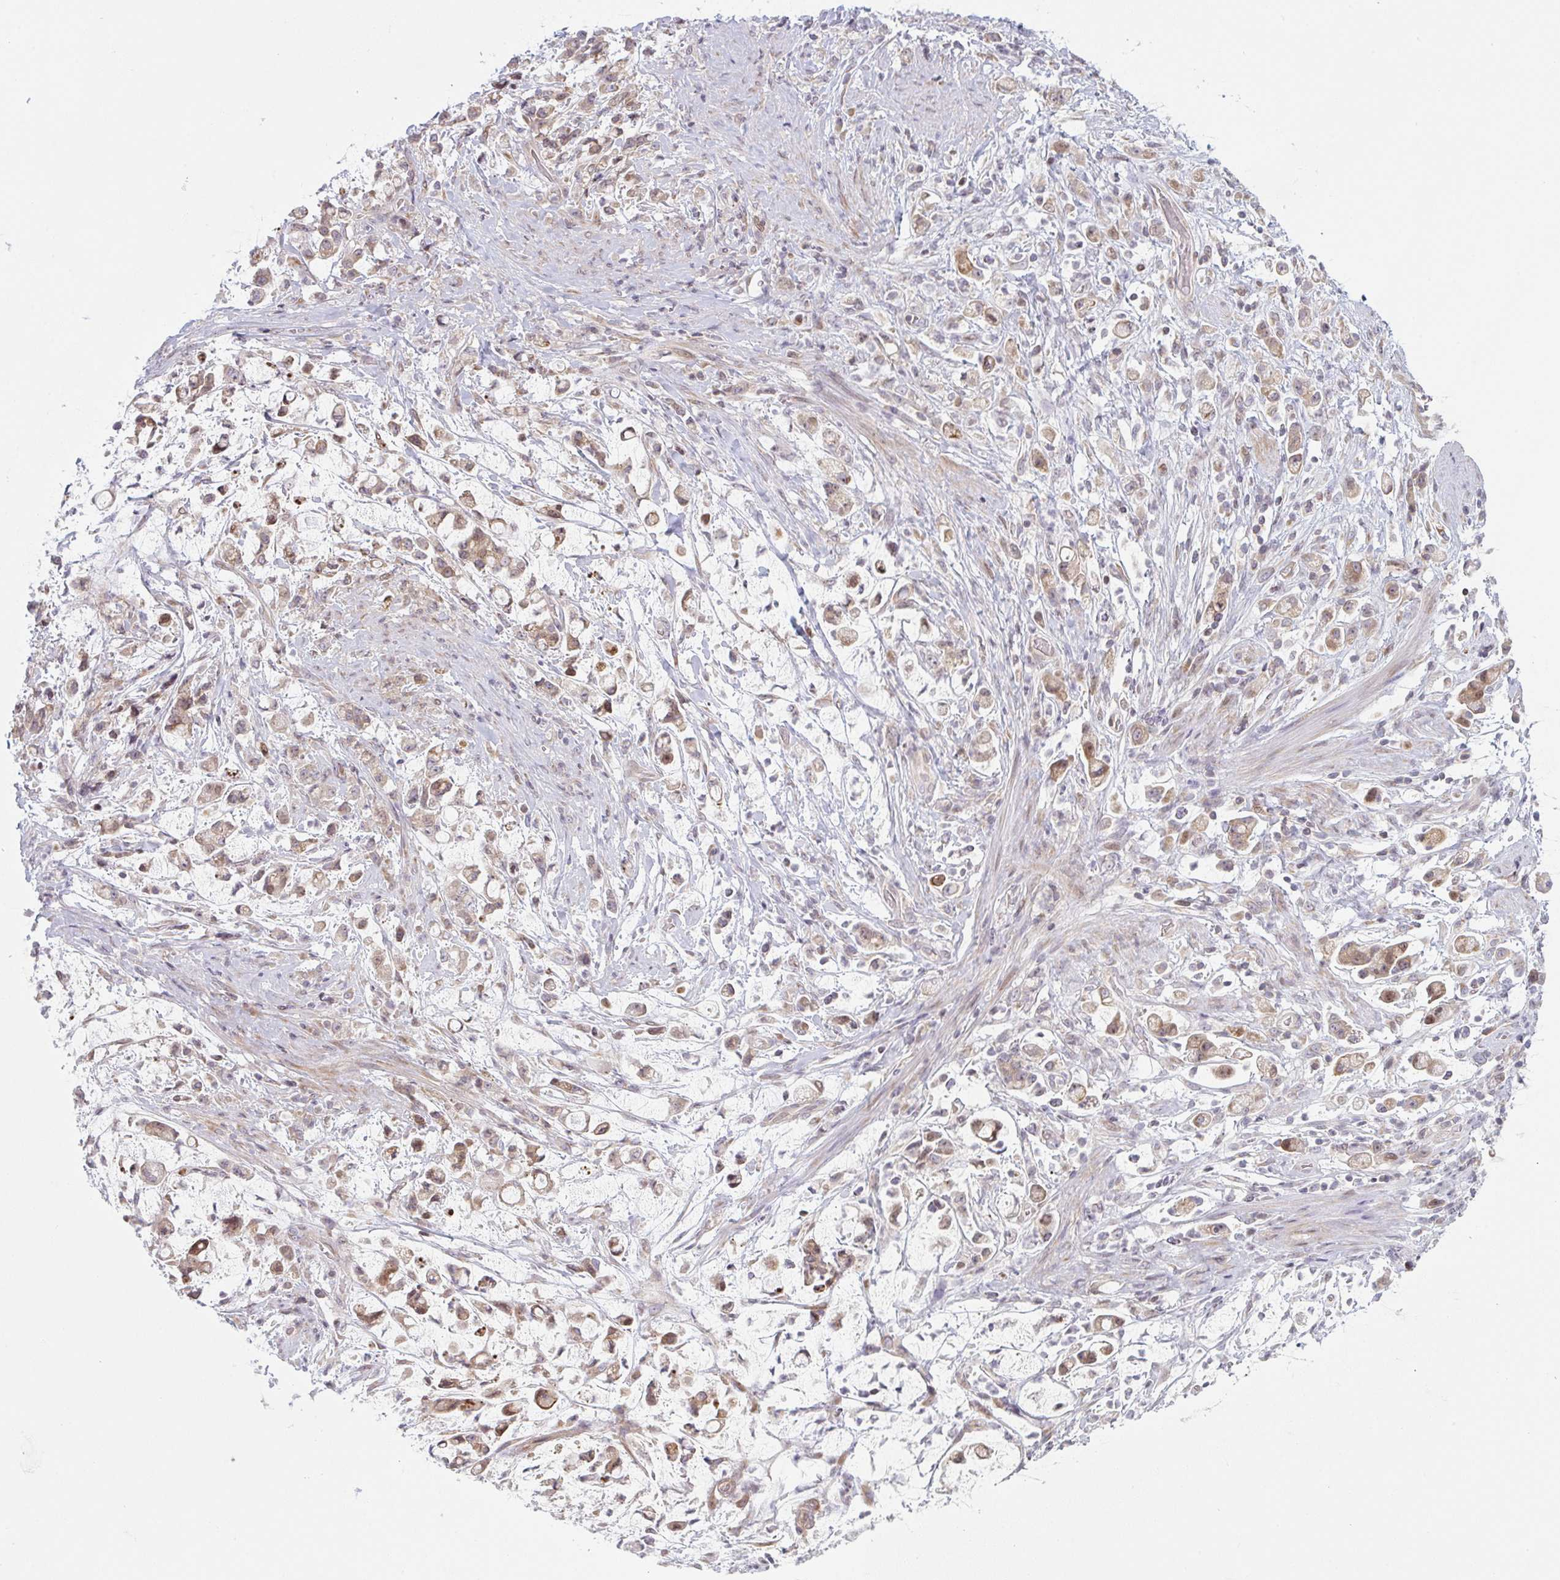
{"staining": {"intensity": "moderate", "quantity": ">75%", "location": "cytoplasmic/membranous"}, "tissue": "stomach cancer", "cell_type": "Tumor cells", "image_type": "cancer", "snomed": [{"axis": "morphology", "description": "Adenocarcinoma, NOS"}, {"axis": "topography", "description": "Stomach"}], "caption": "Tumor cells show medium levels of moderate cytoplasmic/membranous positivity in approximately >75% of cells in human stomach cancer.", "gene": "TMEM237", "patient": {"sex": "female", "age": 60}}